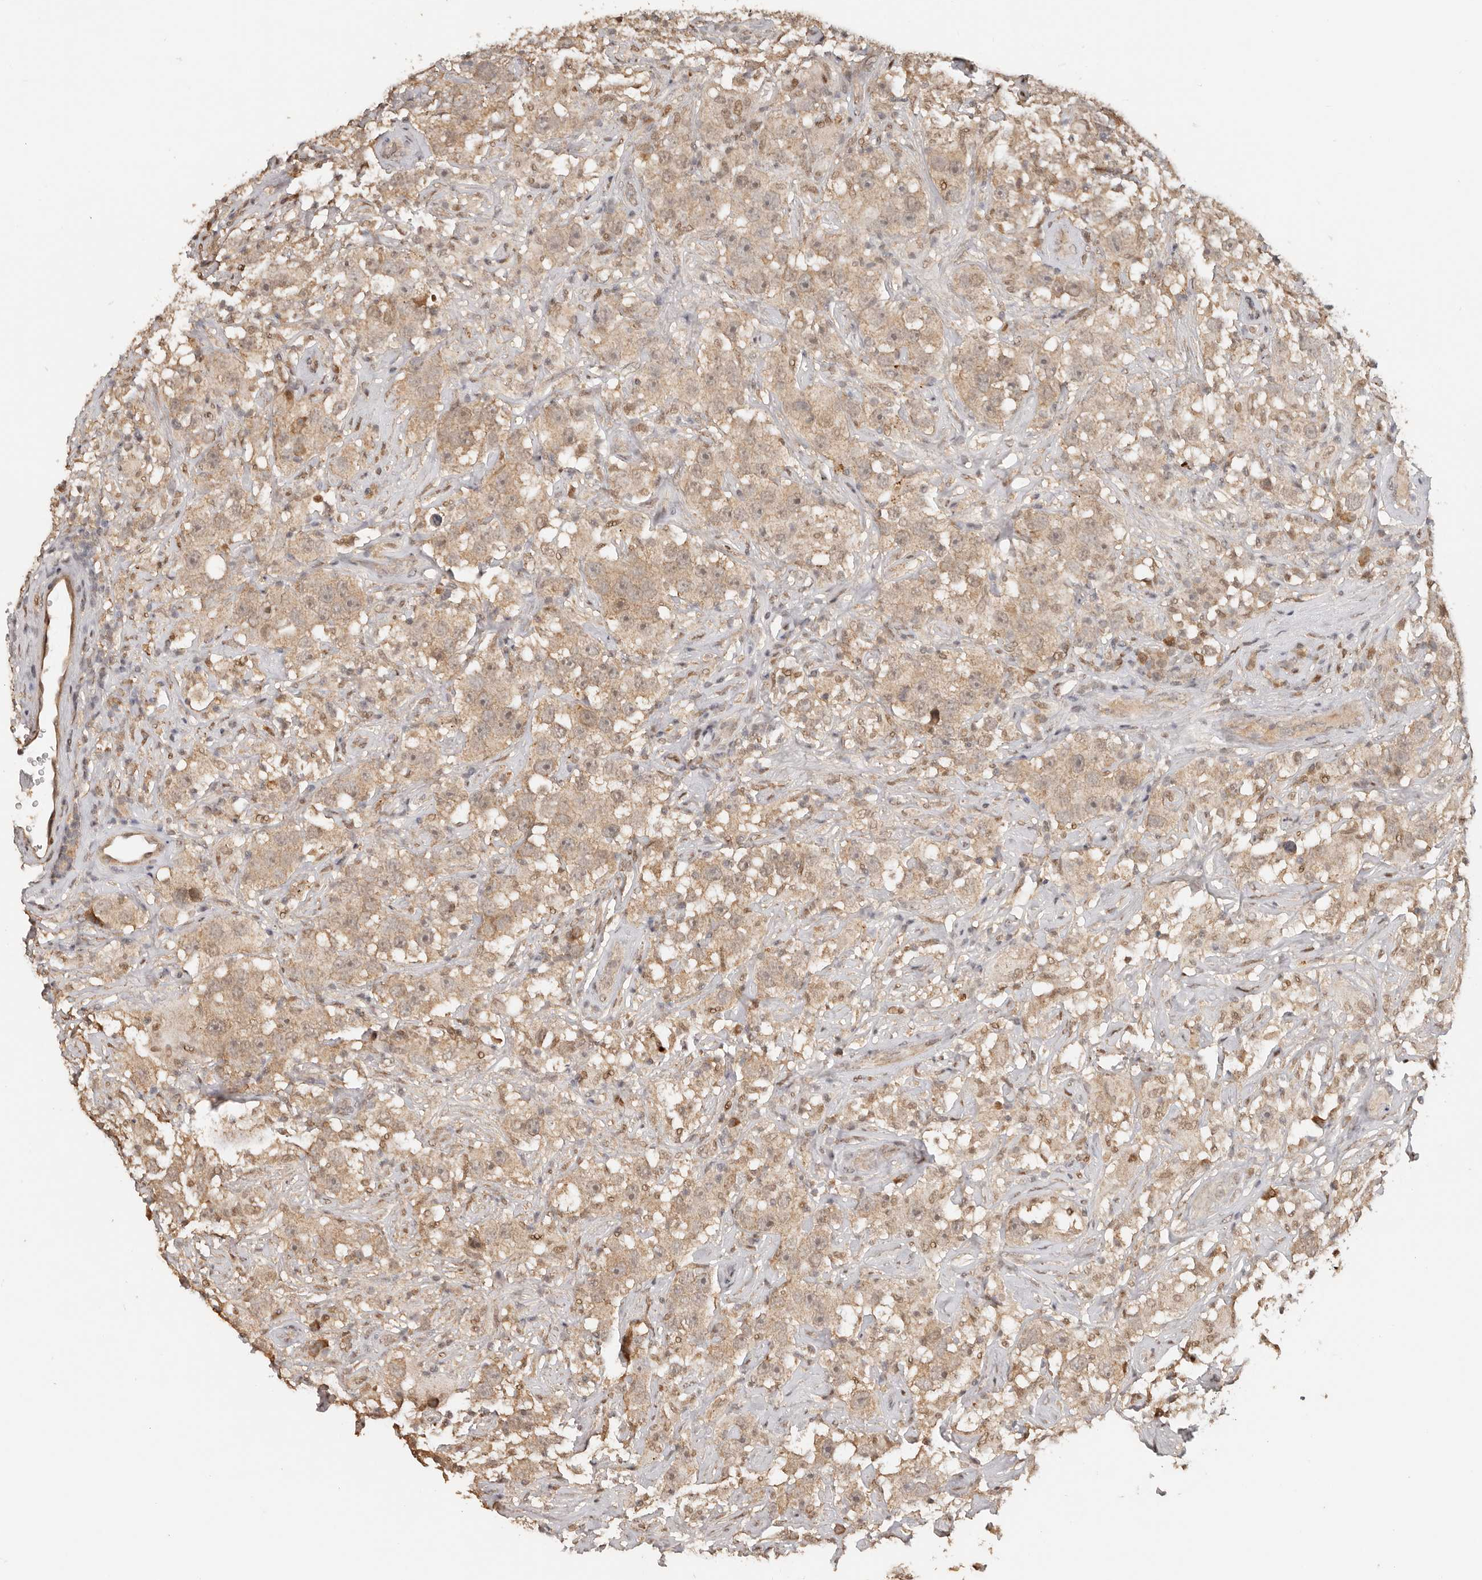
{"staining": {"intensity": "moderate", "quantity": ">75%", "location": "cytoplasmic/membranous"}, "tissue": "testis cancer", "cell_type": "Tumor cells", "image_type": "cancer", "snomed": [{"axis": "morphology", "description": "Seminoma, NOS"}, {"axis": "topography", "description": "Testis"}], "caption": "Protein analysis of testis cancer tissue demonstrates moderate cytoplasmic/membranous staining in approximately >75% of tumor cells.", "gene": "SEC14L1", "patient": {"sex": "male", "age": 49}}